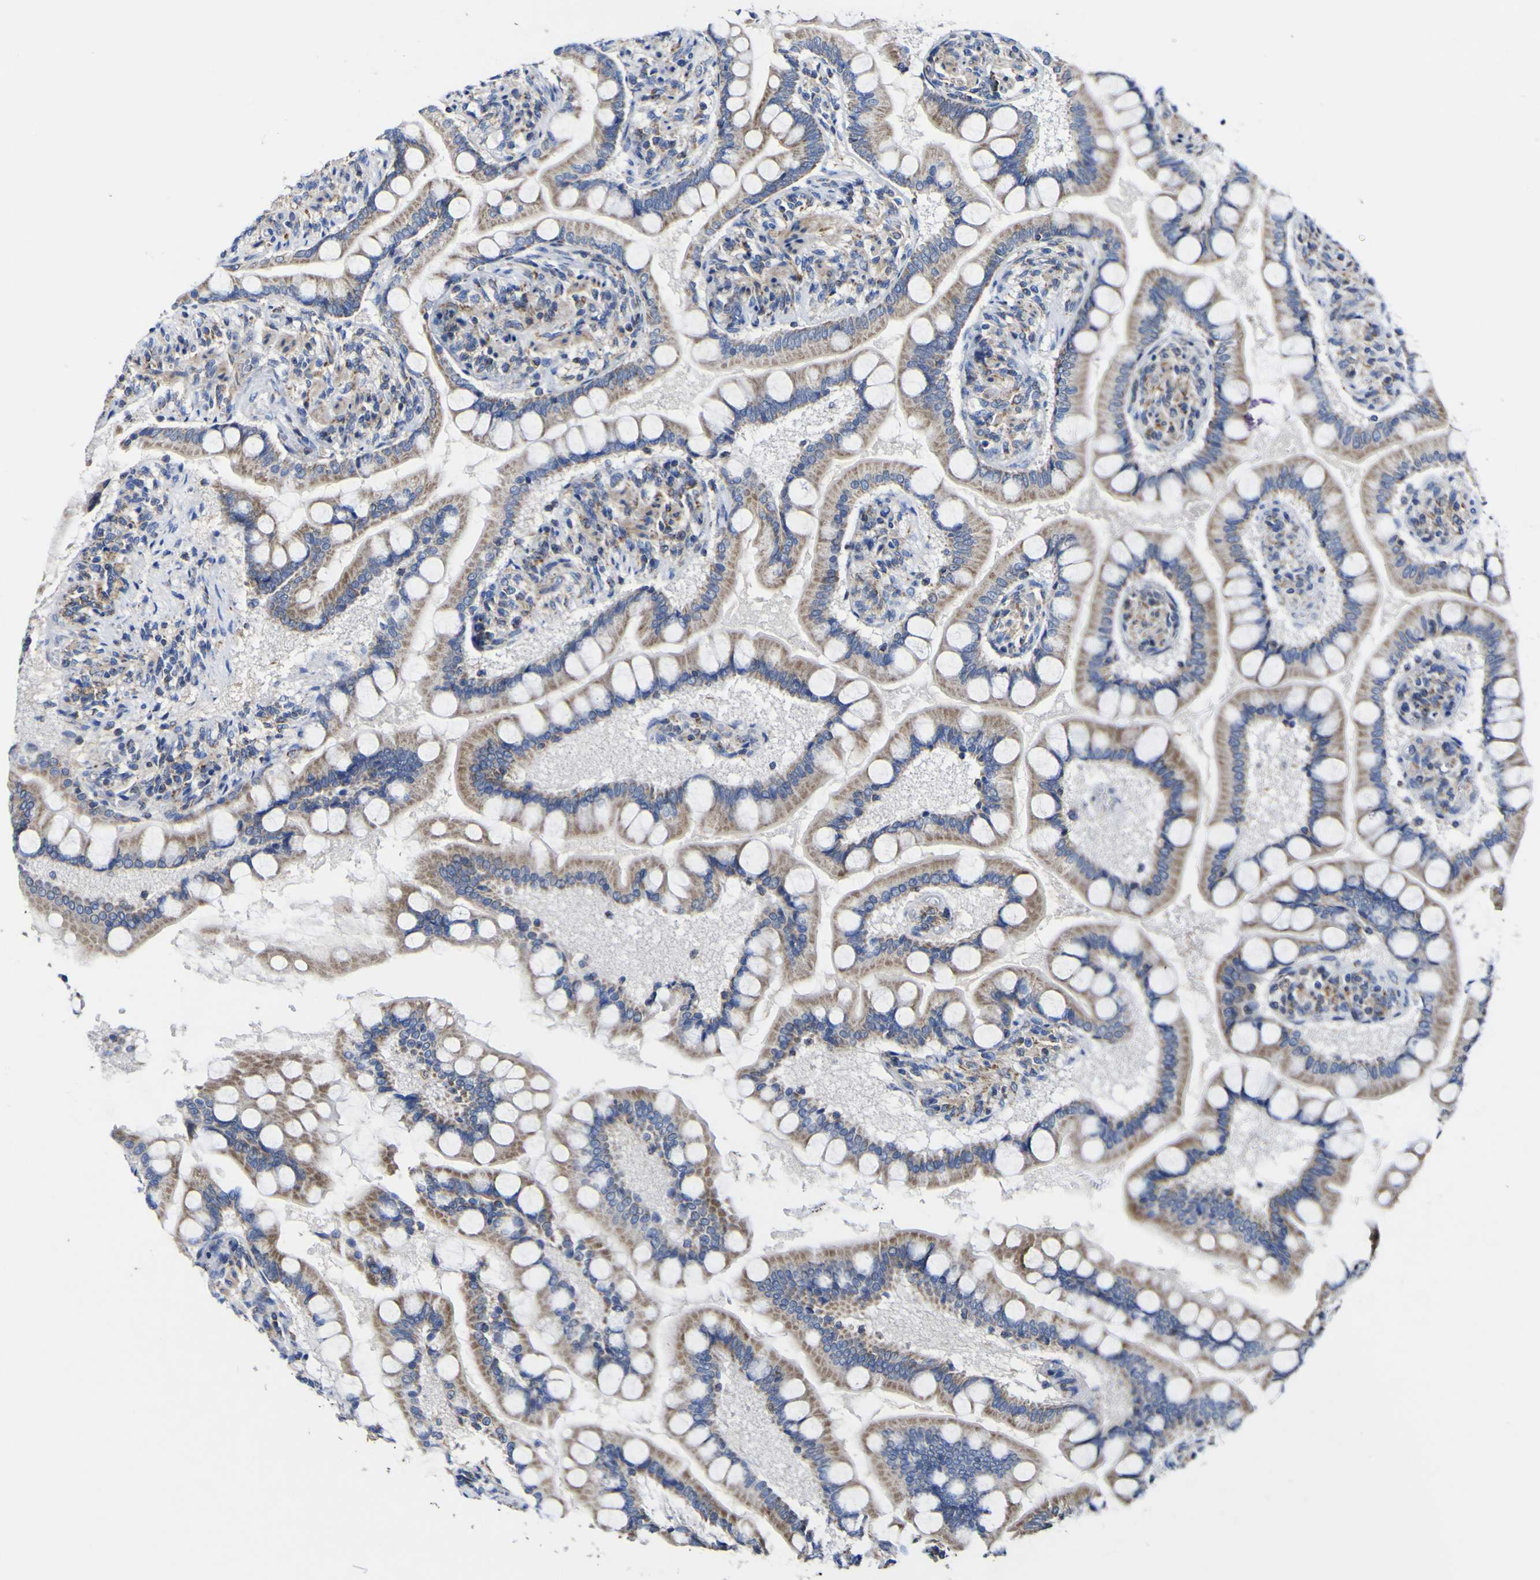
{"staining": {"intensity": "moderate", "quantity": ">75%", "location": "cytoplasmic/membranous"}, "tissue": "small intestine", "cell_type": "Glandular cells", "image_type": "normal", "snomed": [{"axis": "morphology", "description": "Normal tissue, NOS"}, {"axis": "topography", "description": "Small intestine"}], "caption": "Immunohistochemistry photomicrograph of benign small intestine: human small intestine stained using immunohistochemistry shows medium levels of moderate protein expression localized specifically in the cytoplasmic/membranous of glandular cells, appearing as a cytoplasmic/membranous brown color.", "gene": "CCDC90B", "patient": {"sex": "male", "age": 41}}